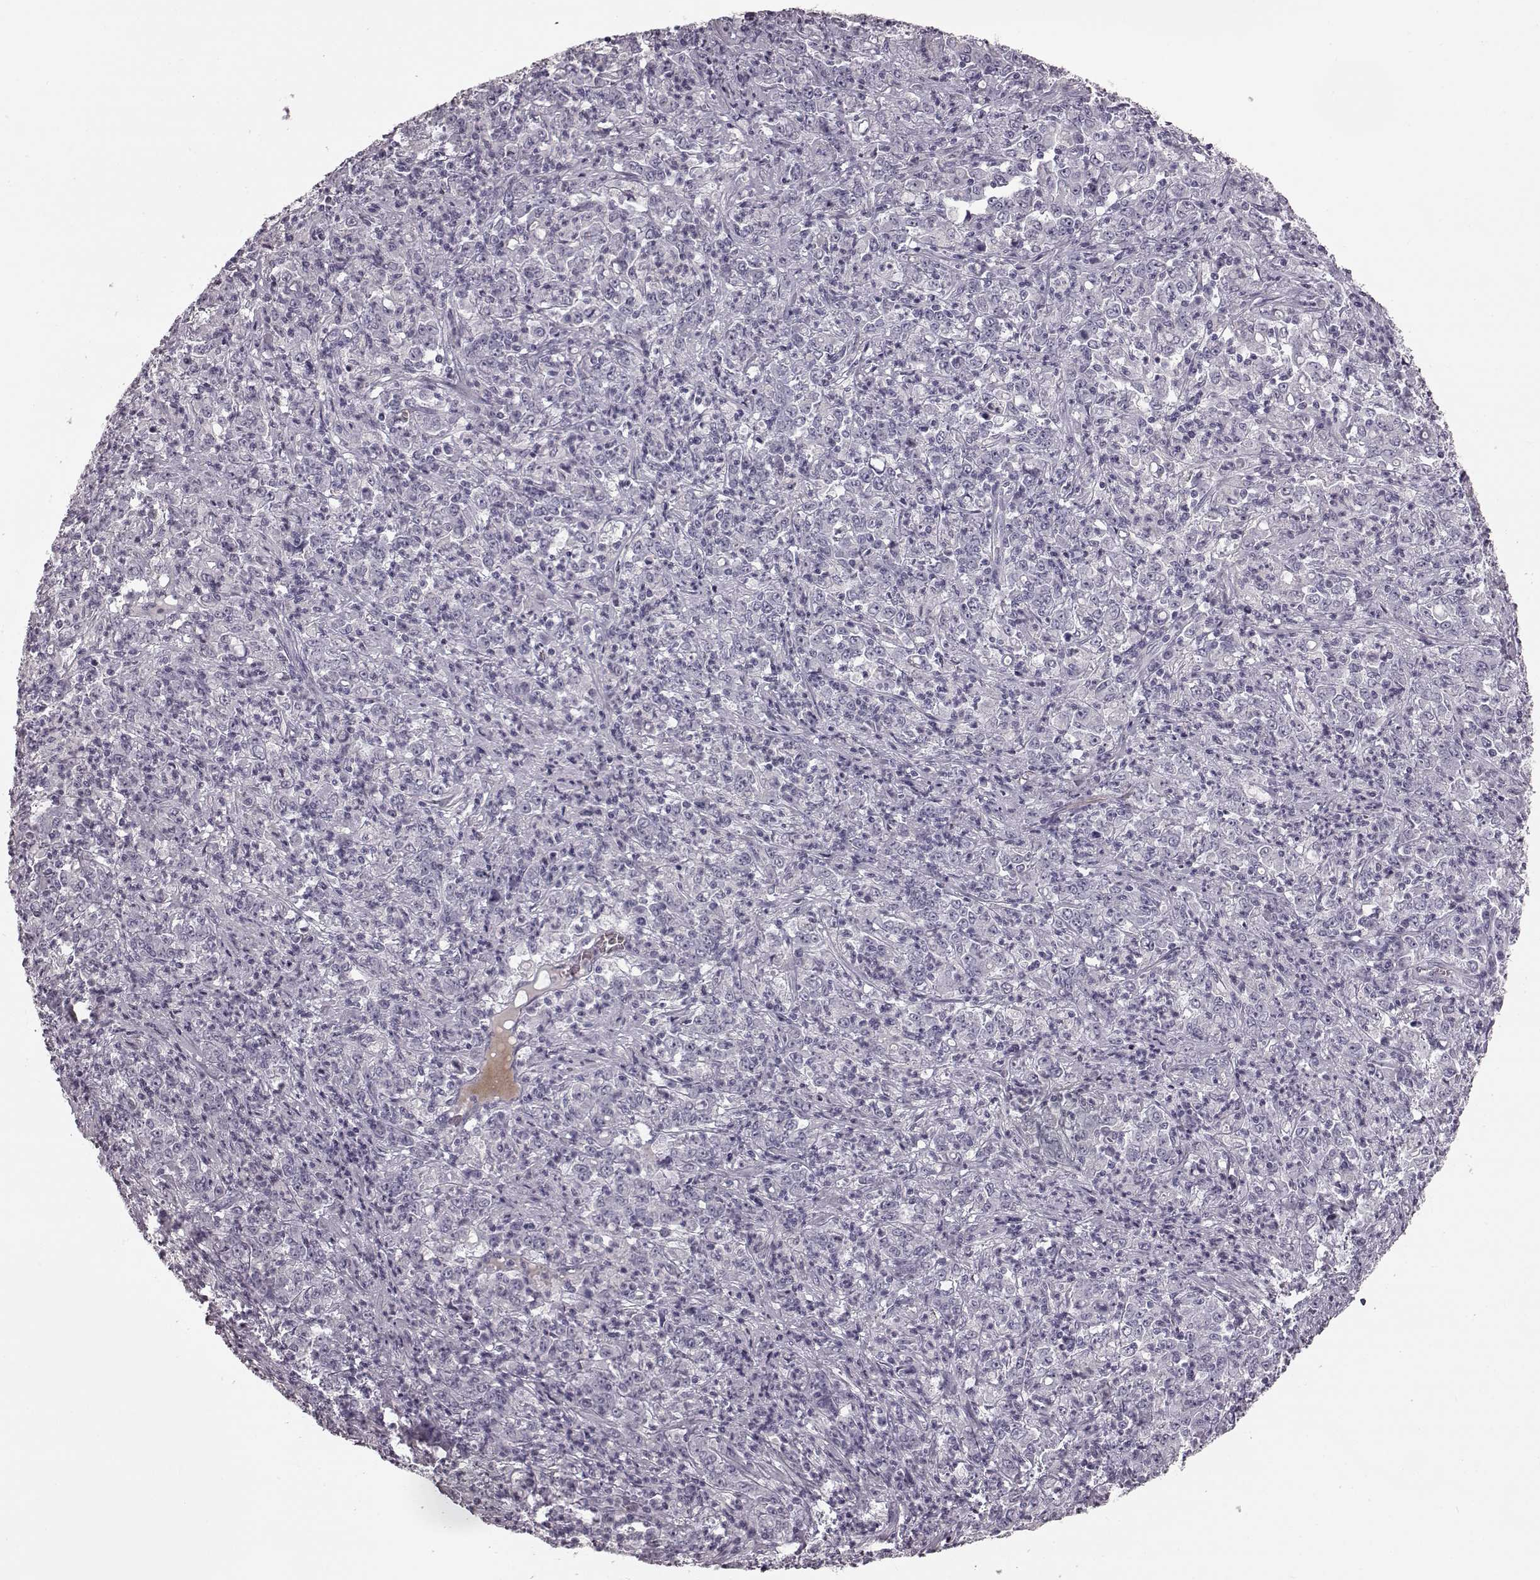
{"staining": {"intensity": "negative", "quantity": "none", "location": "none"}, "tissue": "stomach cancer", "cell_type": "Tumor cells", "image_type": "cancer", "snomed": [{"axis": "morphology", "description": "Adenocarcinoma, NOS"}, {"axis": "topography", "description": "Stomach, lower"}], "caption": "Stomach adenocarcinoma was stained to show a protein in brown. There is no significant positivity in tumor cells.", "gene": "ZNF433", "patient": {"sex": "female", "age": 71}}